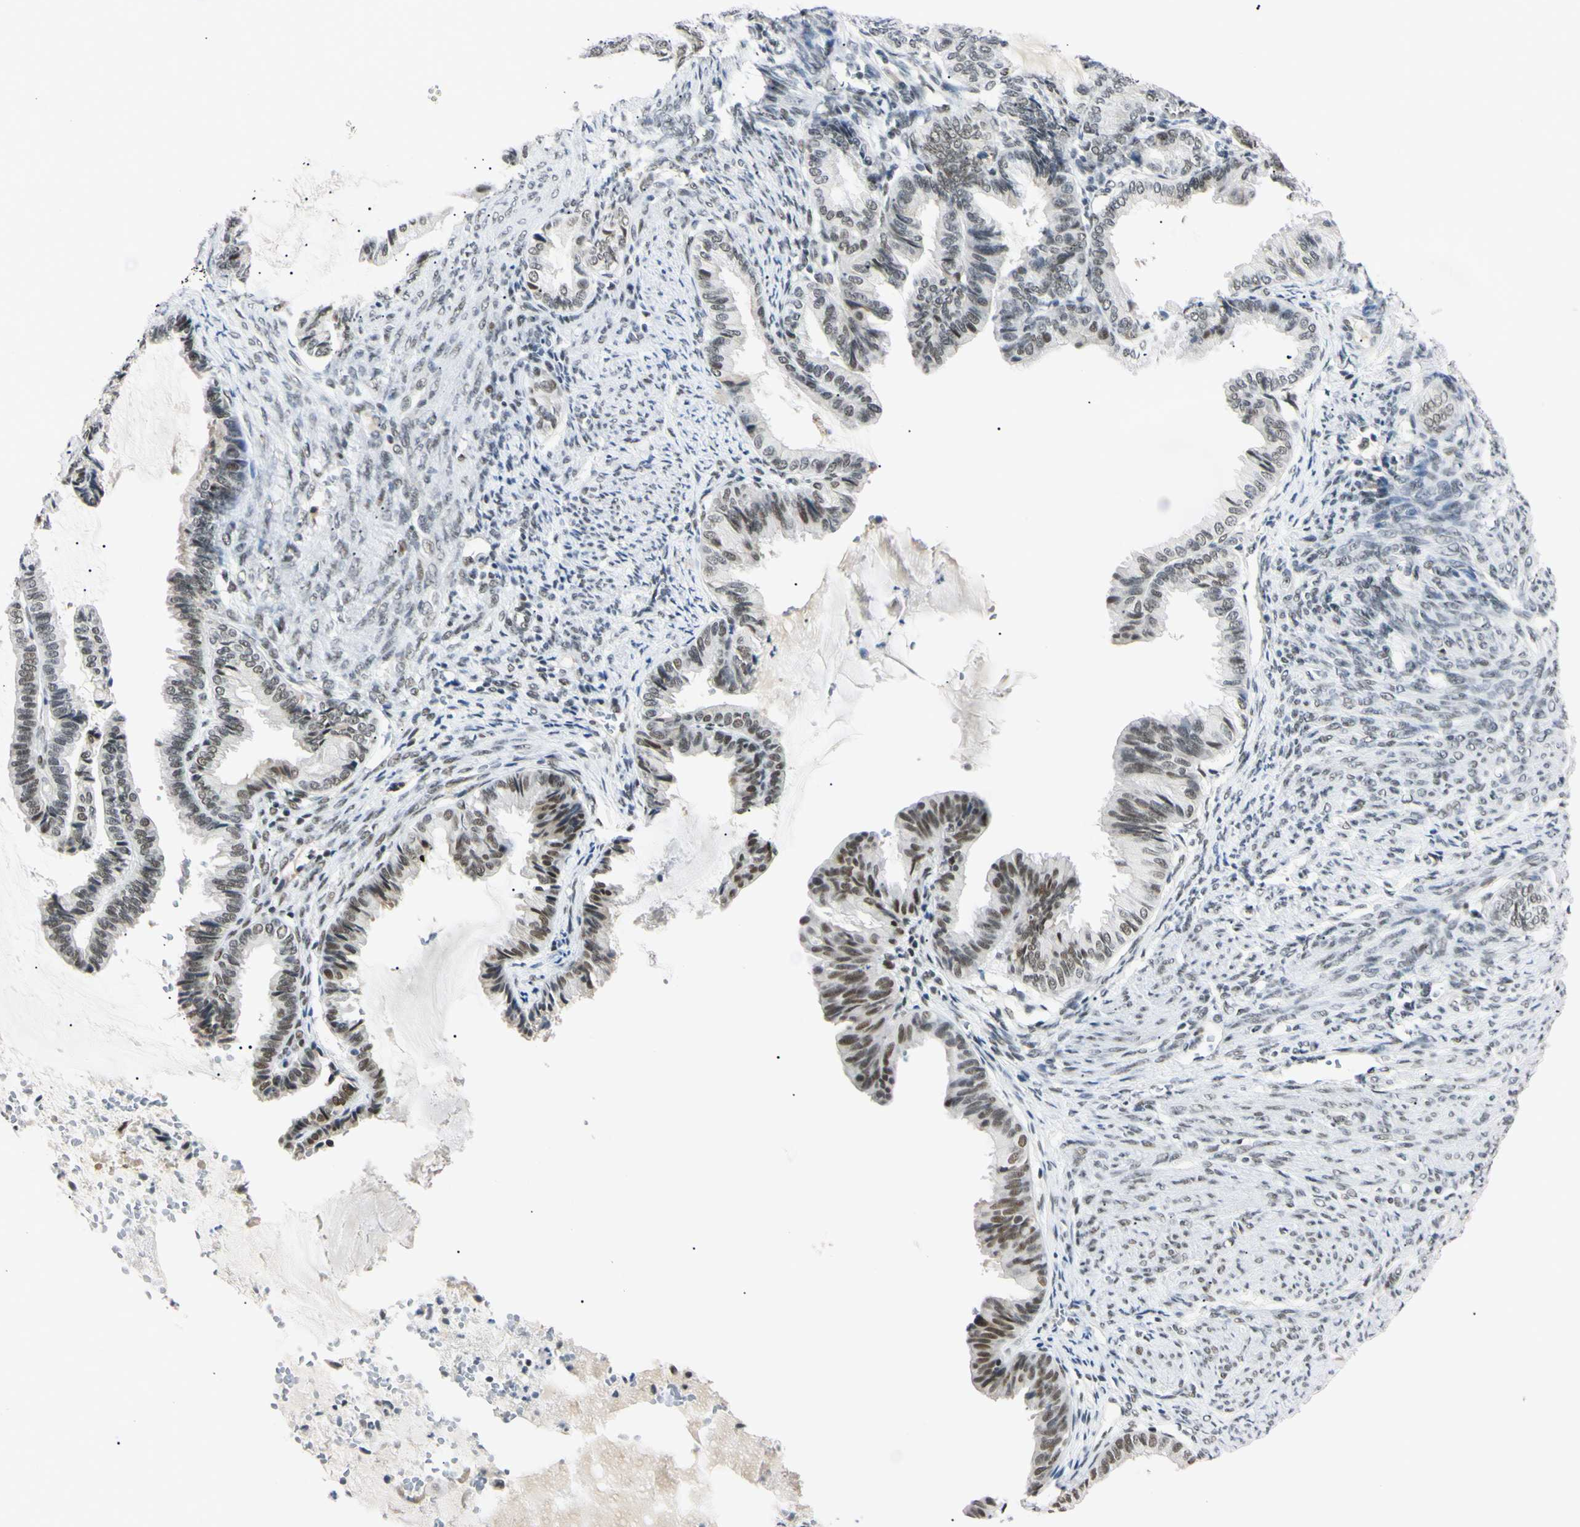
{"staining": {"intensity": "moderate", "quantity": "25%-75%", "location": "nuclear"}, "tissue": "endometrial cancer", "cell_type": "Tumor cells", "image_type": "cancer", "snomed": [{"axis": "morphology", "description": "Adenocarcinoma, NOS"}, {"axis": "topography", "description": "Endometrium"}], "caption": "Brown immunohistochemical staining in endometrial cancer demonstrates moderate nuclear staining in about 25%-75% of tumor cells. Ihc stains the protein of interest in brown and the nuclei are stained blue.", "gene": "ZNF134", "patient": {"sex": "female", "age": 86}}